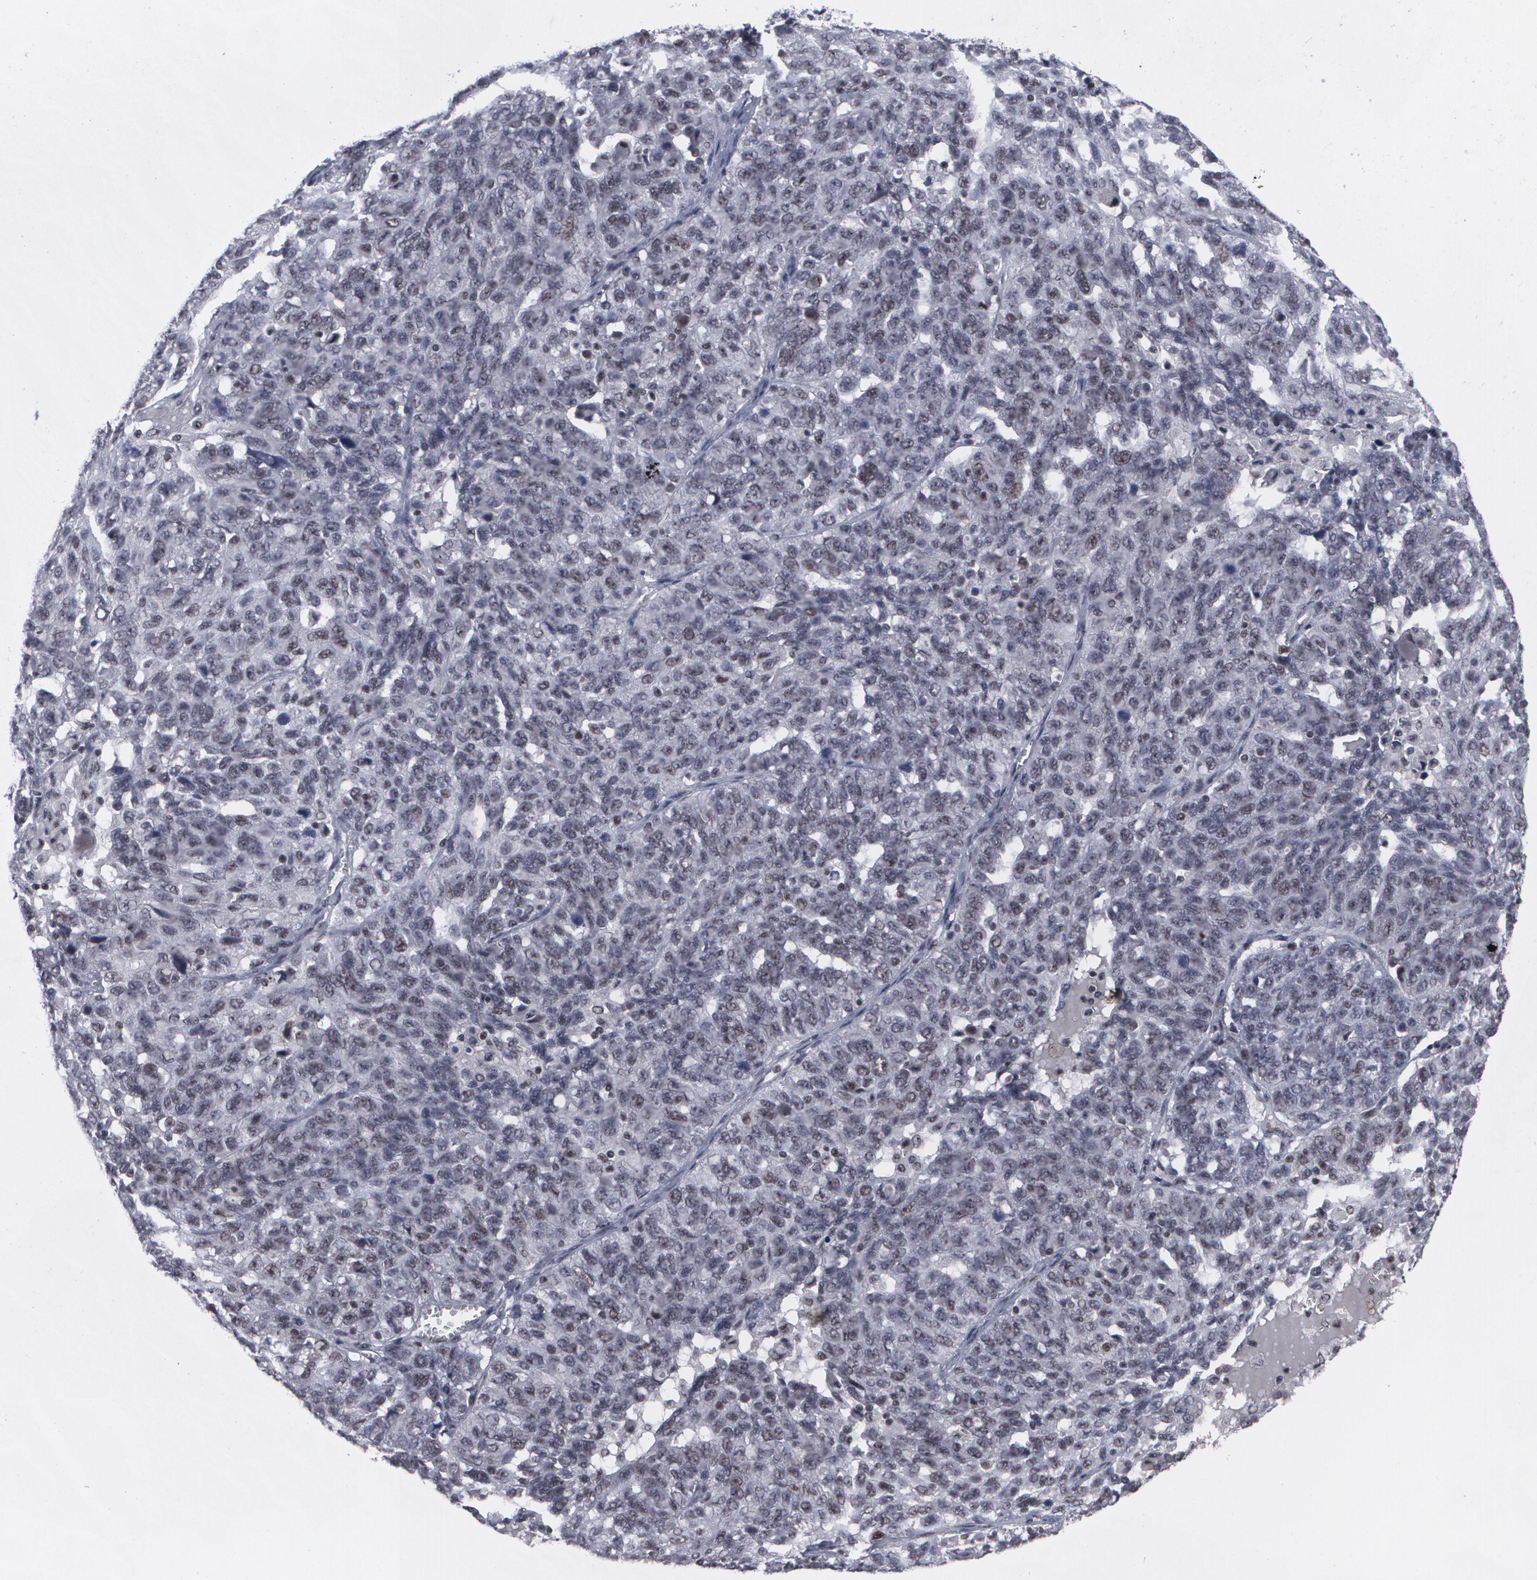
{"staining": {"intensity": "weak", "quantity": "<25%", "location": "nuclear"}, "tissue": "ovarian cancer", "cell_type": "Tumor cells", "image_type": "cancer", "snomed": [{"axis": "morphology", "description": "Cystadenocarcinoma, serous, NOS"}, {"axis": "topography", "description": "Ovary"}], "caption": "Immunohistochemical staining of serous cystadenocarcinoma (ovarian) shows no significant staining in tumor cells. (Stains: DAB immunohistochemistry (IHC) with hematoxylin counter stain, Microscopy: brightfield microscopy at high magnification).", "gene": "MCL1", "patient": {"sex": "female", "age": 71}}